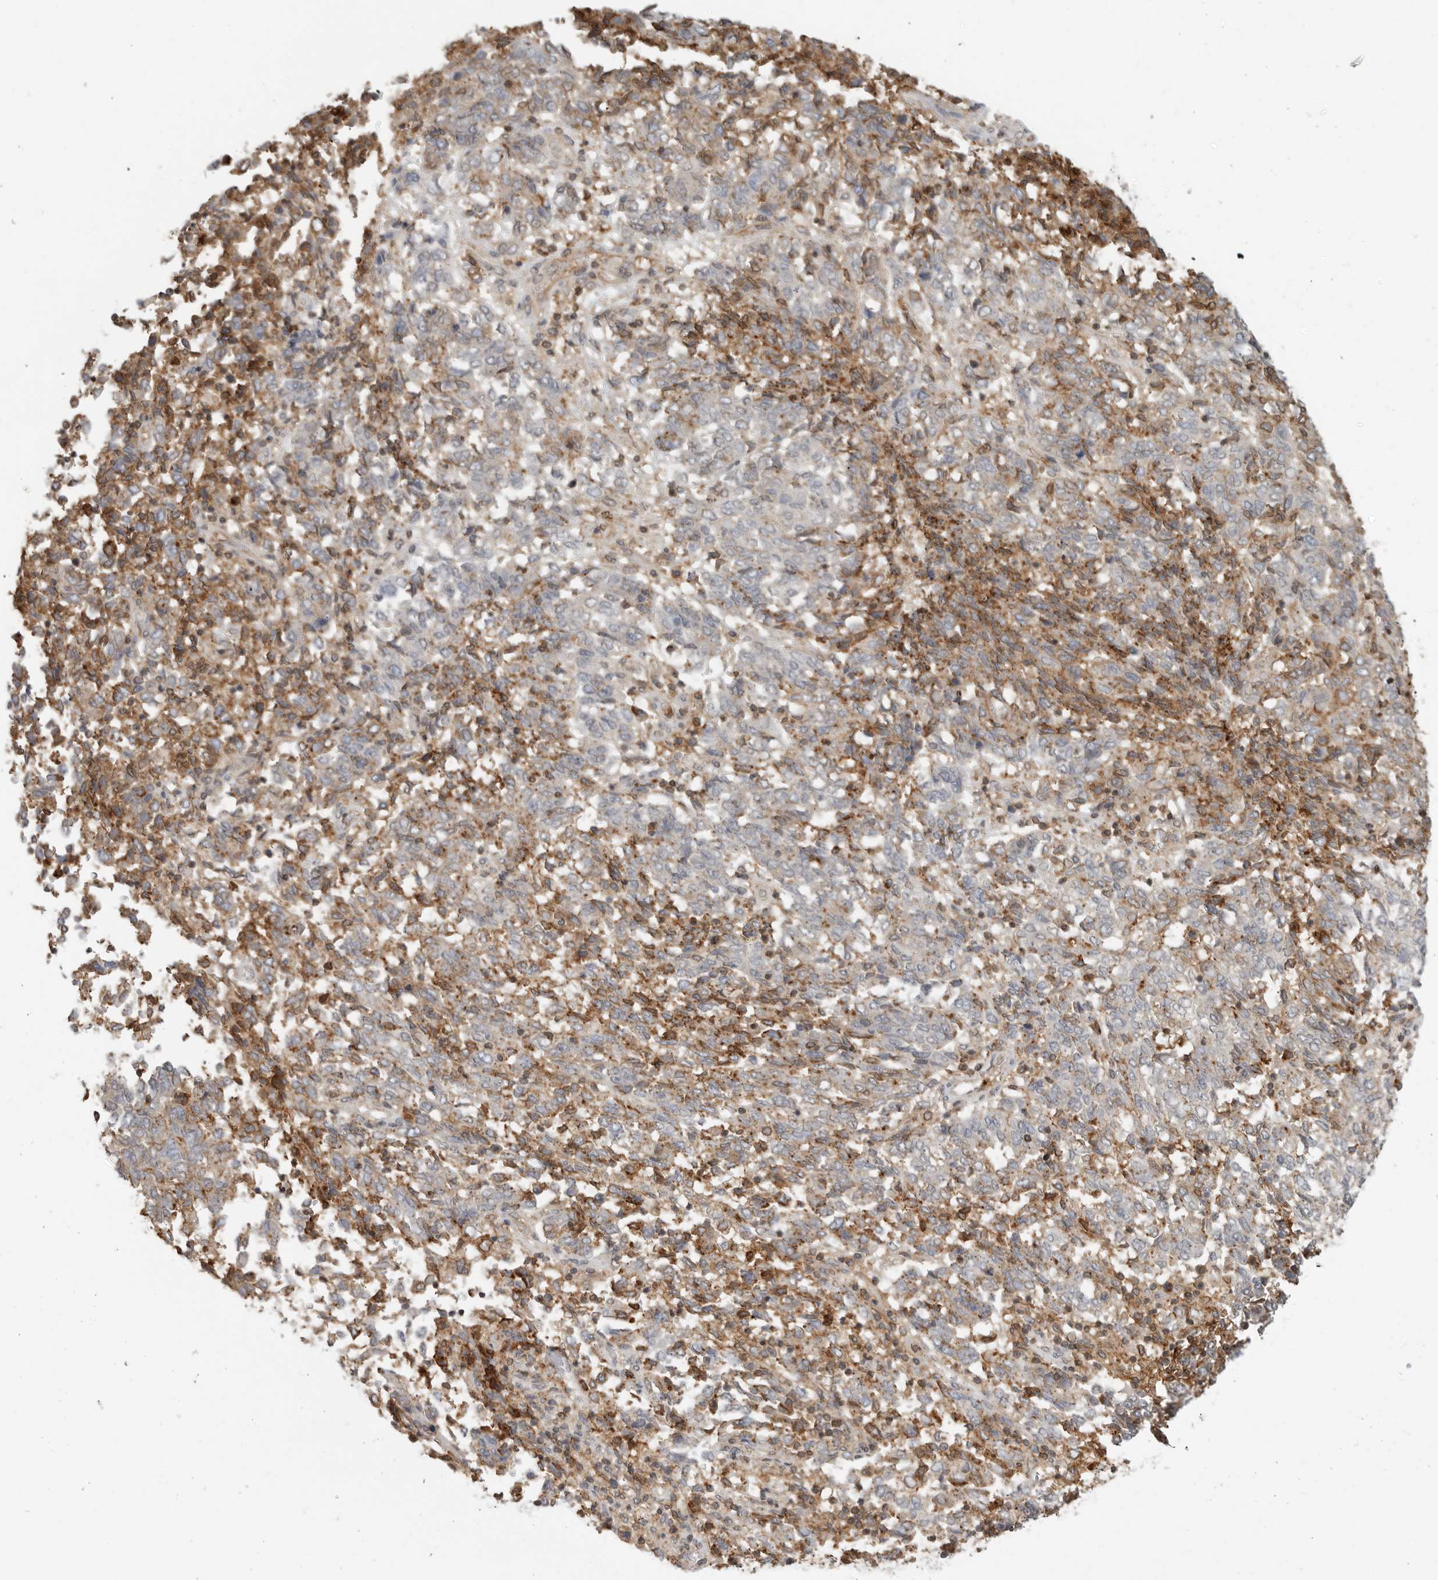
{"staining": {"intensity": "moderate", "quantity": "25%-75%", "location": "cytoplasmic/membranous"}, "tissue": "endometrial cancer", "cell_type": "Tumor cells", "image_type": "cancer", "snomed": [{"axis": "morphology", "description": "Adenocarcinoma, NOS"}, {"axis": "topography", "description": "Endometrium"}], "caption": "IHC staining of endometrial cancer (adenocarcinoma), which shows medium levels of moderate cytoplasmic/membranous positivity in about 25%-75% of tumor cells indicating moderate cytoplasmic/membranous protein staining. The staining was performed using DAB (3,3'-diaminobenzidine) (brown) for protein detection and nuclei were counterstained in hematoxylin (blue).", "gene": "ANXA11", "patient": {"sex": "female", "age": 80}}